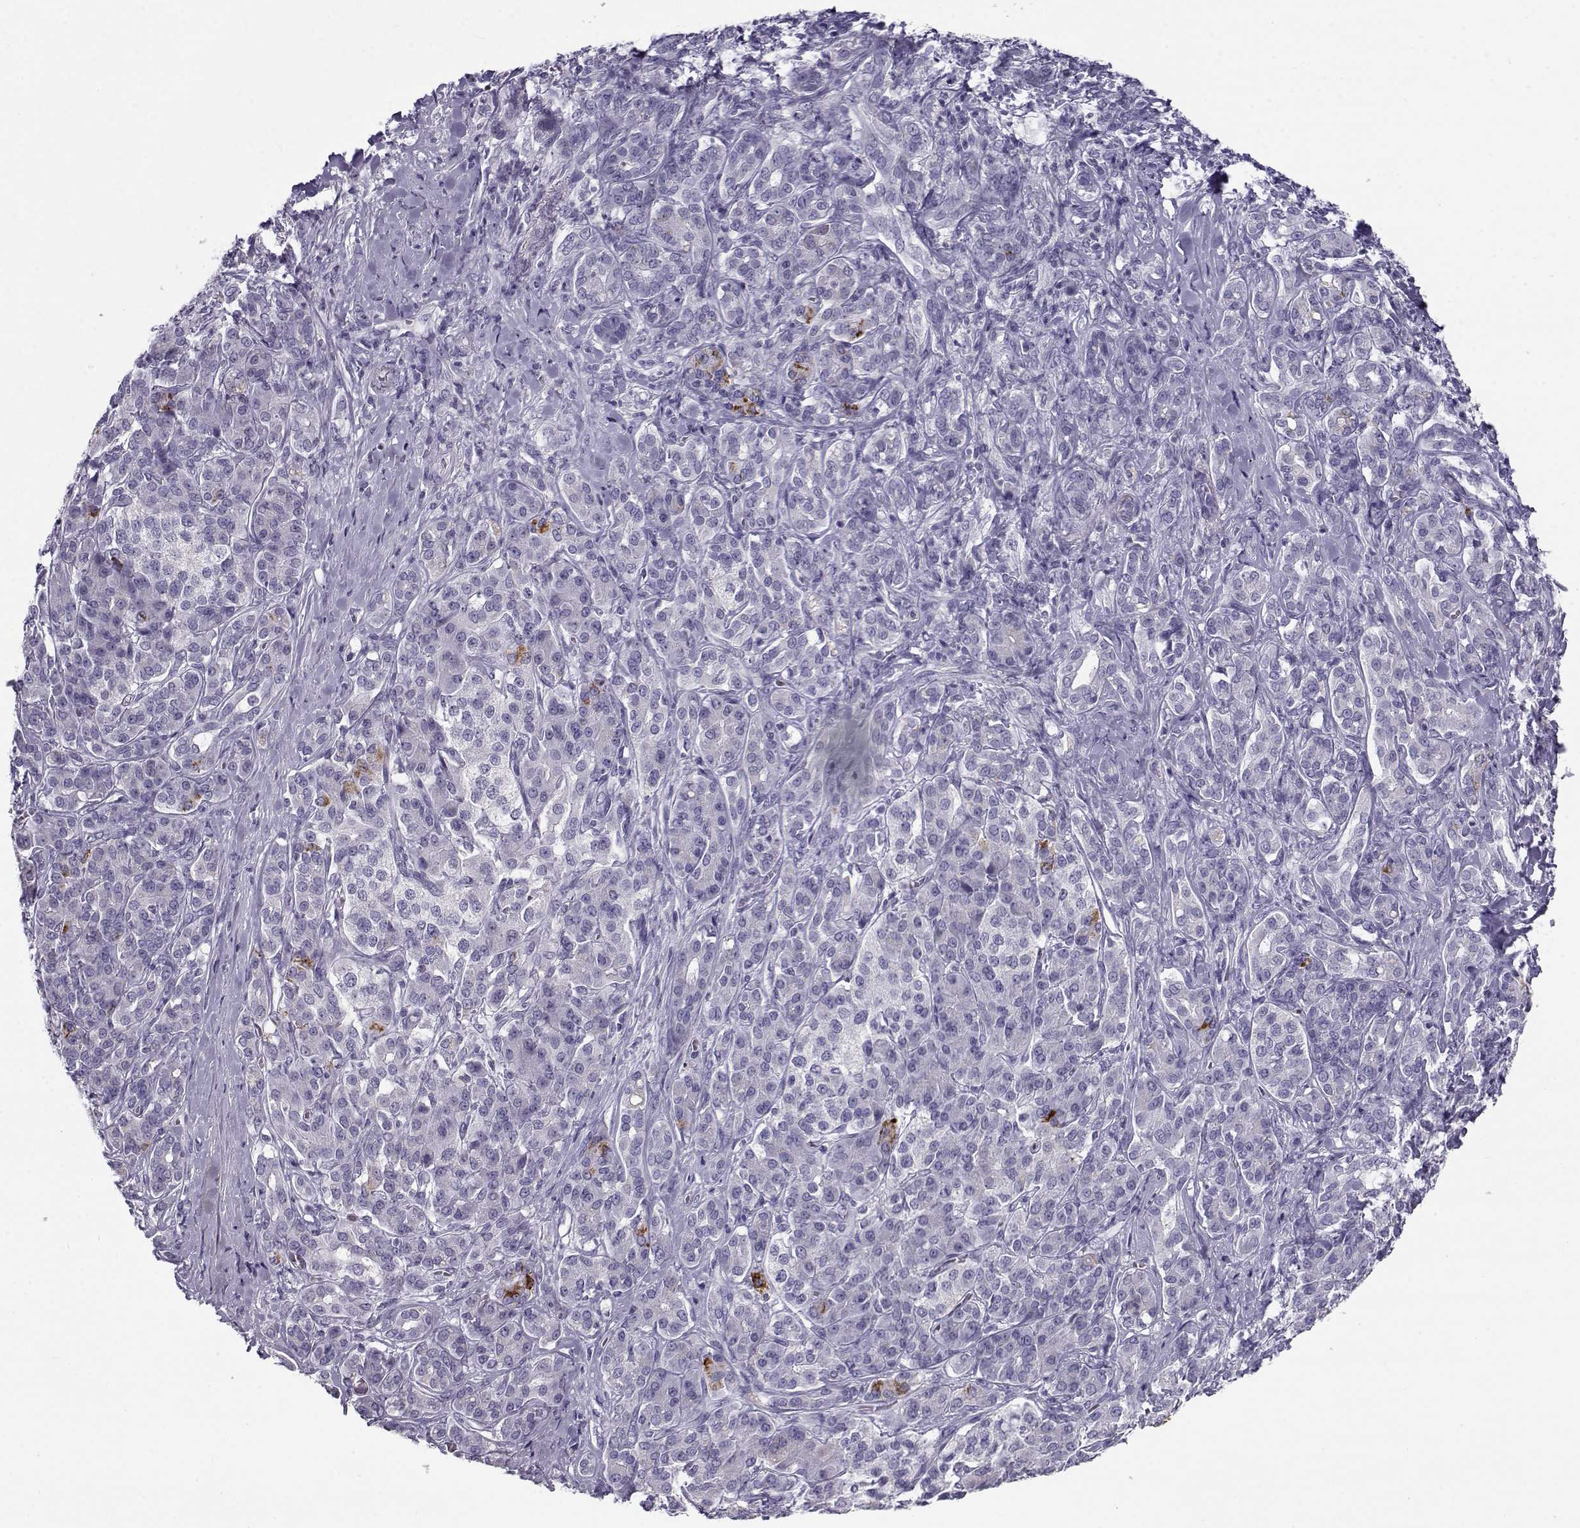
{"staining": {"intensity": "negative", "quantity": "none", "location": "none"}, "tissue": "pancreatic cancer", "cell_type": "Tumor cells", "image_type": "cancer", "snomed": [{"axis": "morphology", "description": "Normal tissue, NOS"}, {"axis": "morphology", "description": "Inflammation, NOS"}, {"axis": "morphology", "description": "Adenocarcinoma, NOS"}, {"axis": "topography", "description": "Pancreas"}], "caption": "DAB (3,3'-diaminobenzidine) immunohistochemical staining of human pancreatic cancer displays no significant staining in tumor cells.", "gene": "FAM166A", "patient": {"sex": "male", "age": 57}}